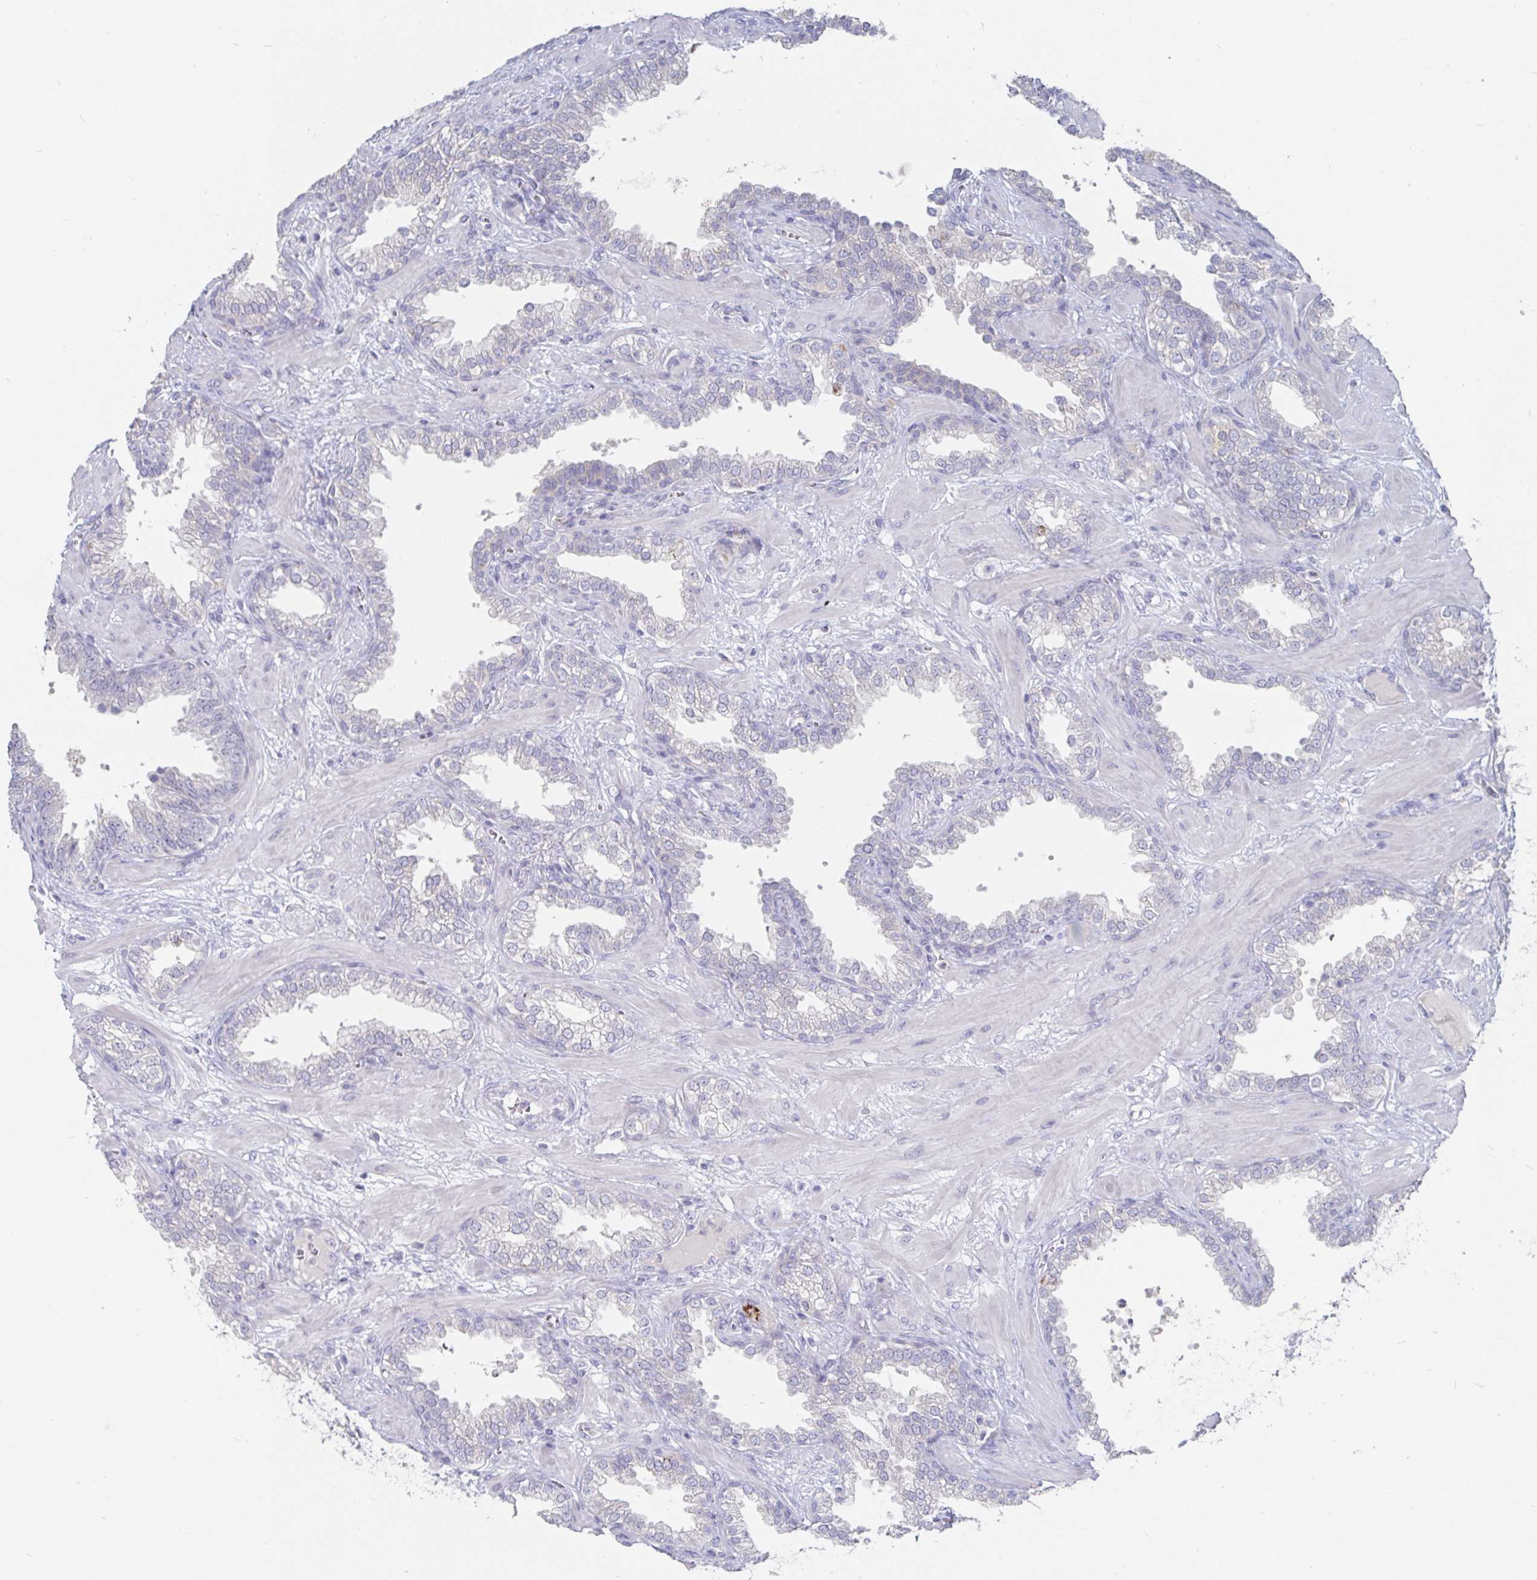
{"staining": {"intensity": "negative", "quantity": "none", "location": "none"}, "tissue": "prostate cancer", "cell_type": "Tumor cells", "image_type": "cancer", "snomed": [{"axis": "morphology", "description": "Adenocarcinoma, High grade"}, {"axis": "topography", "description": "Prostate"}], "caption": "The micrograph displays no significant positivity in tumor cells of prostate adenocarcinoma (high-grade).", "gene": "SPPL3", "patient": {"sex": "male", "age": 60}}